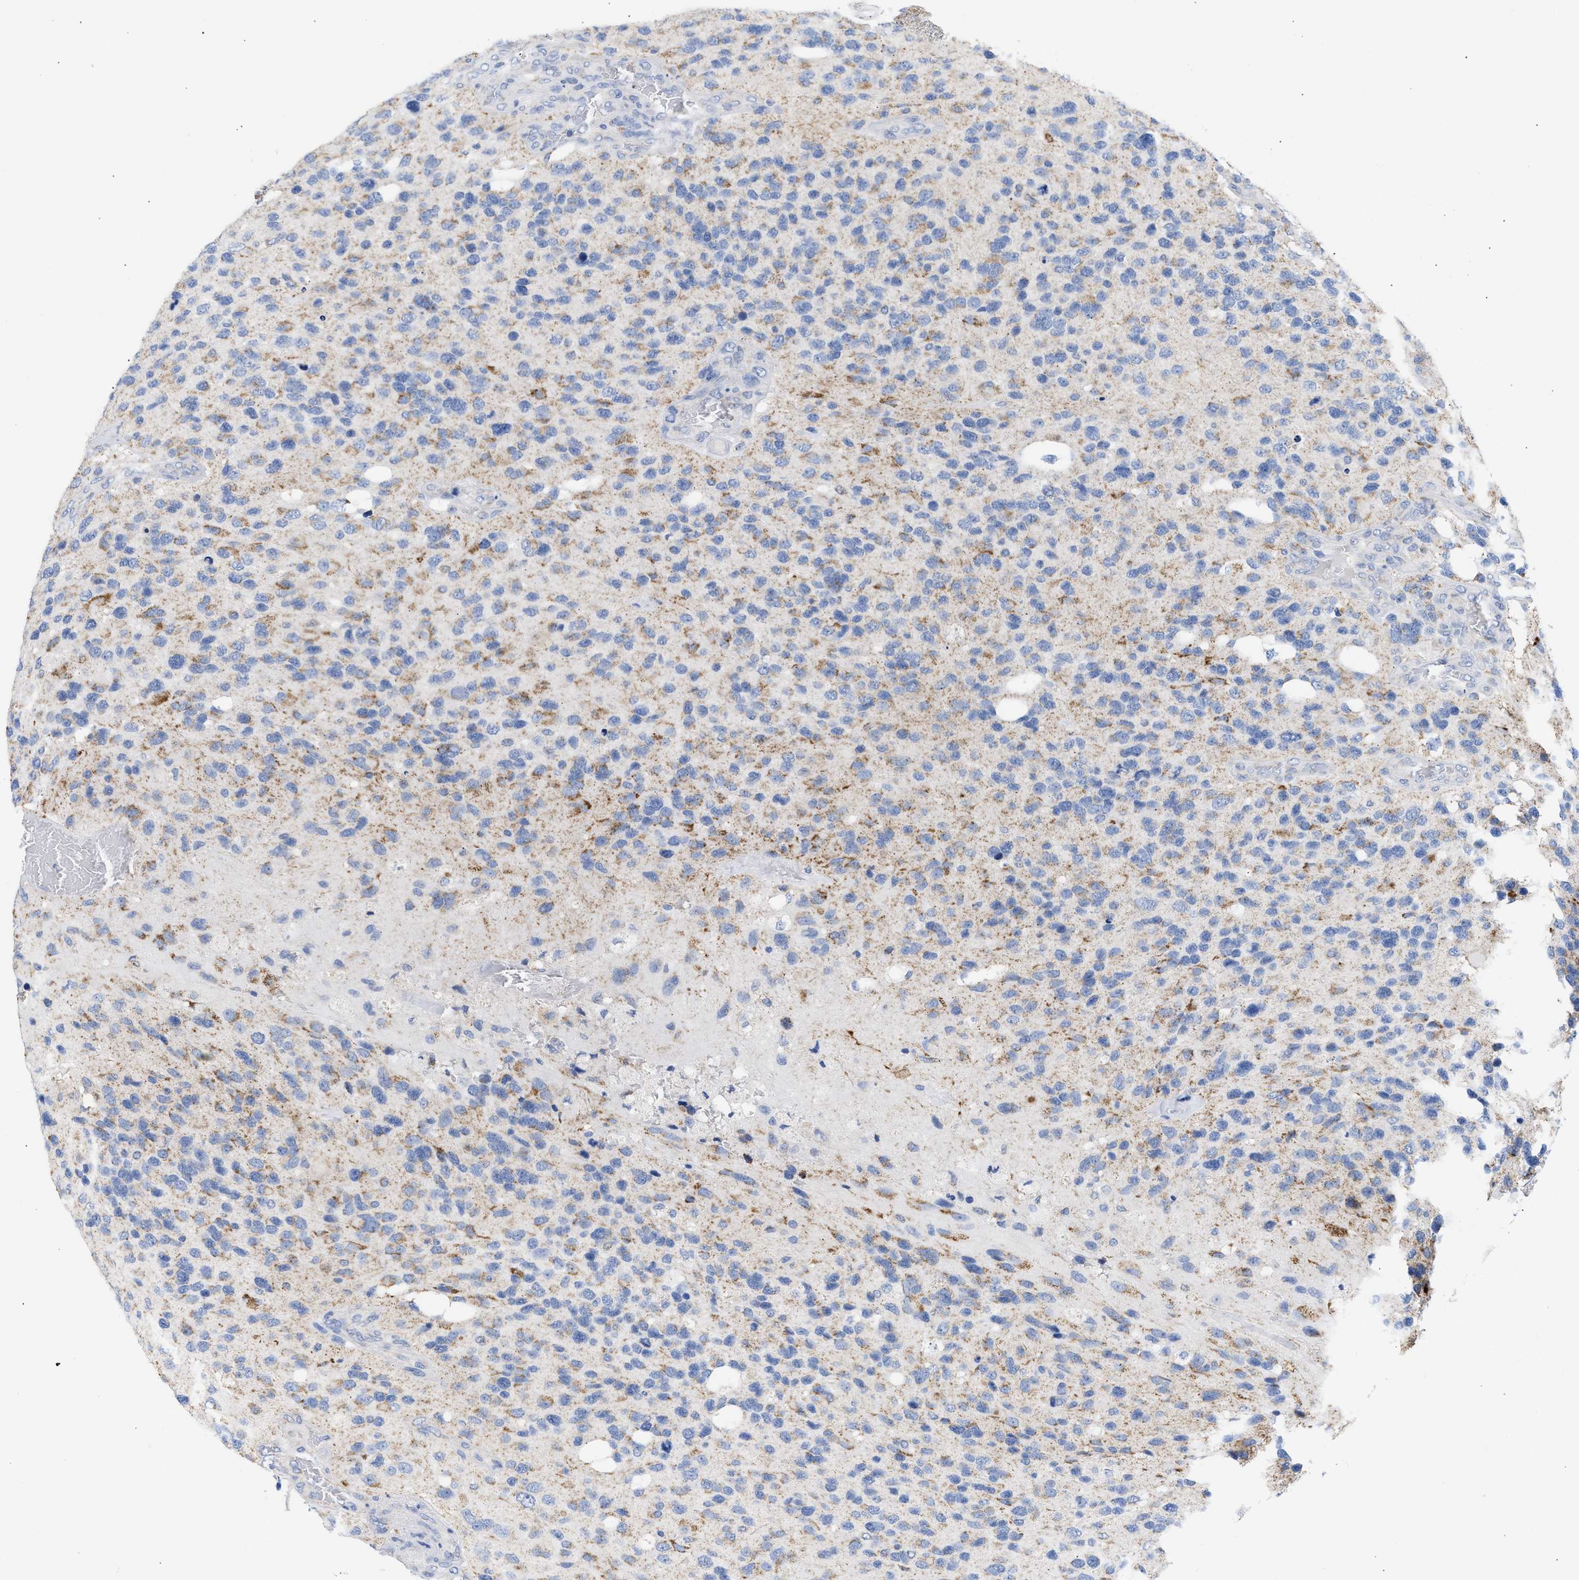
{"staining": {"intensity": "moderate", "quantity": "<25%", "location": "cytoplasmic/membranous"}, "tissue": "glioma", "cell_type": "Tumor cells", "image_type": "cancer", "snomed": [{"axis": "morphology", "description": "Glioma, malignant, High grade"}, {"axis": "topography", "description": "Brain"}], "caption": "The histopathology image exhibits staining of malignant high-grade glioma, revealing moderate cytoplasmic/membranous protein expression (brown color) within tumor cells.", "gene": "ACOT13", "patient": {"sex": "female", "age": 58}}